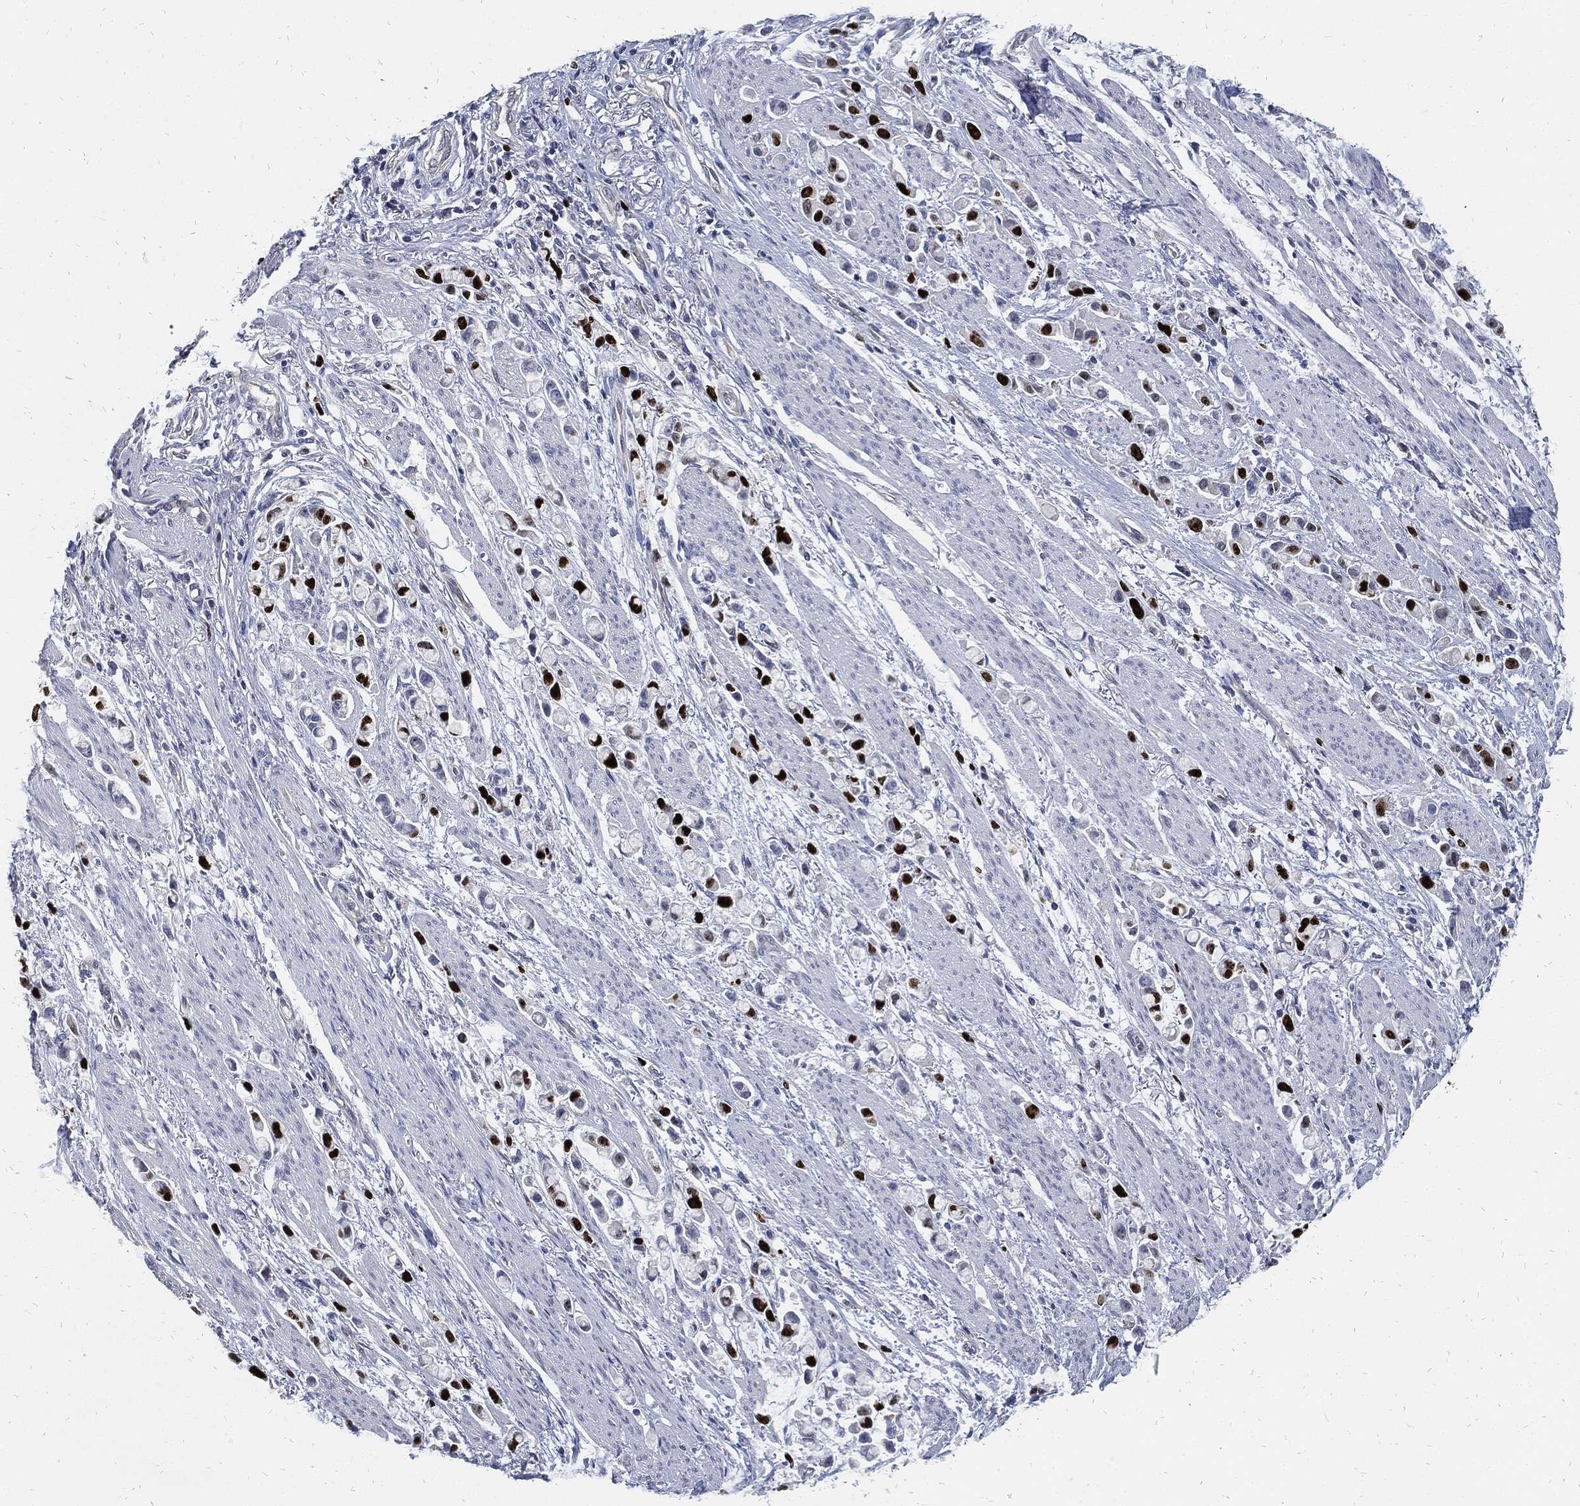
{"staining": {"intensity": "strong", "quantity": "25%-75%", "location": "nuclear"}, "tissue": "stomach cancer", "cell_type": "Tumor cells", "image_type": "cancer", "snomed": [{"axis": "morphology", "description": "Adenocarcinoma, NOS"}, {"axis": "topography", "description": "Stomach"}], "caption": "Stomach cancer (adenocarcinoma) was stained to show a protein in brown. There is high levels of strong nuclear staining in about 25%-75% of tumor cells. The protein is shown in brown color, while the nuclei are stained blue.", "gene": "MKI67", "patient": {"sex": "female", "age": 81}}